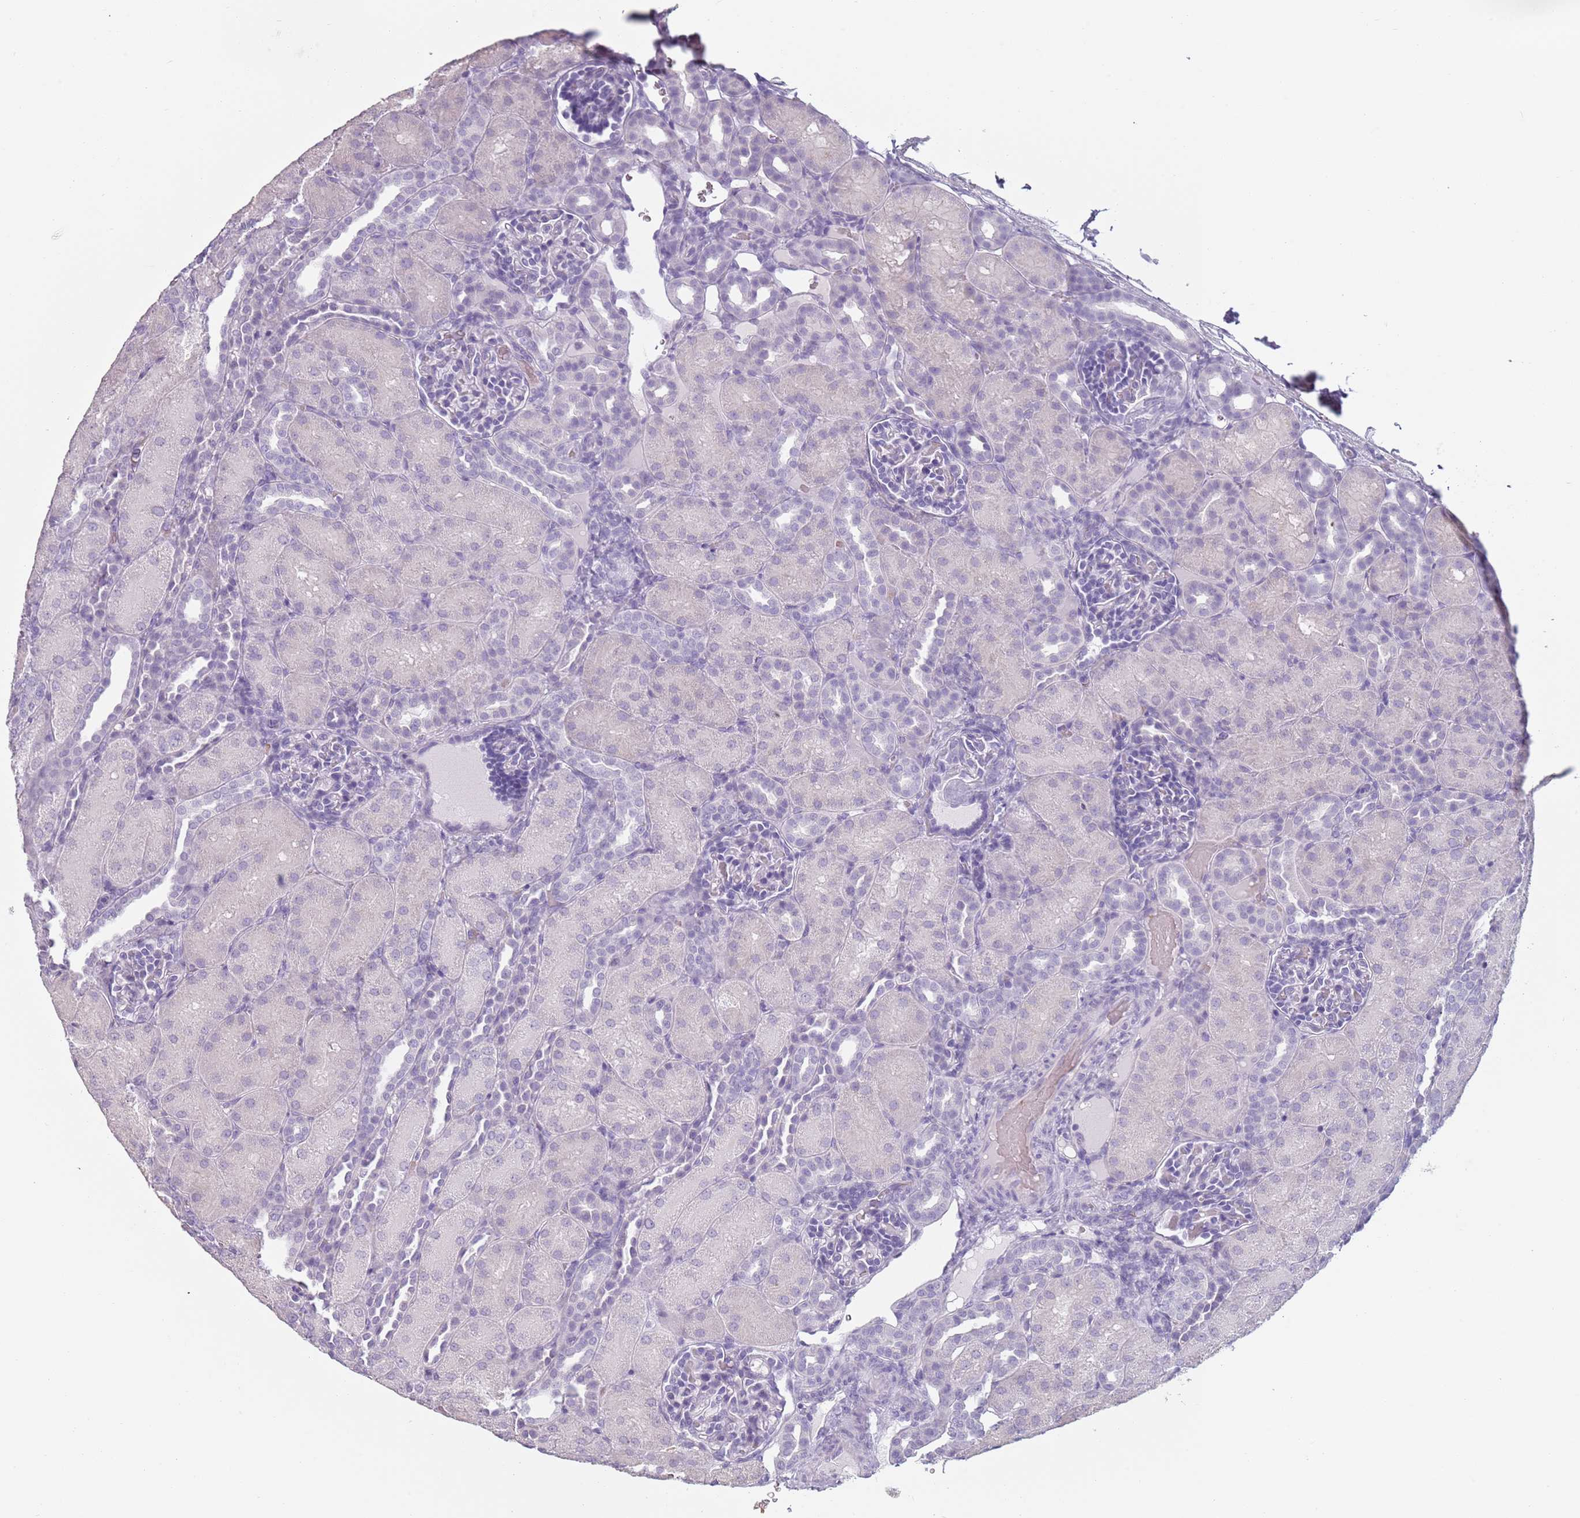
{"staining": {"intensity": "negative", "quantity": "none", "location": "none"}, "tissue": "kidney", "cell_type": "Cells in glomeruli", "image_type": "normal", "snomed": [{"axis": "morphology", "description": "Normal tissue, NOS"}, {"axis": "topography", "description": "Kidney"}], "caption": "Cells in glomeruli are negative for brown protein staining in normal kidney. The staining was performed using DAB (3,3'-diaminobenzidine) to visualize the protein expression in brown, while the nuclei were stained in blue with hematoxylin (Magnification: 20x).", "gene": "PIEZO1", "patient": {"sex": "male", "age": 1}}